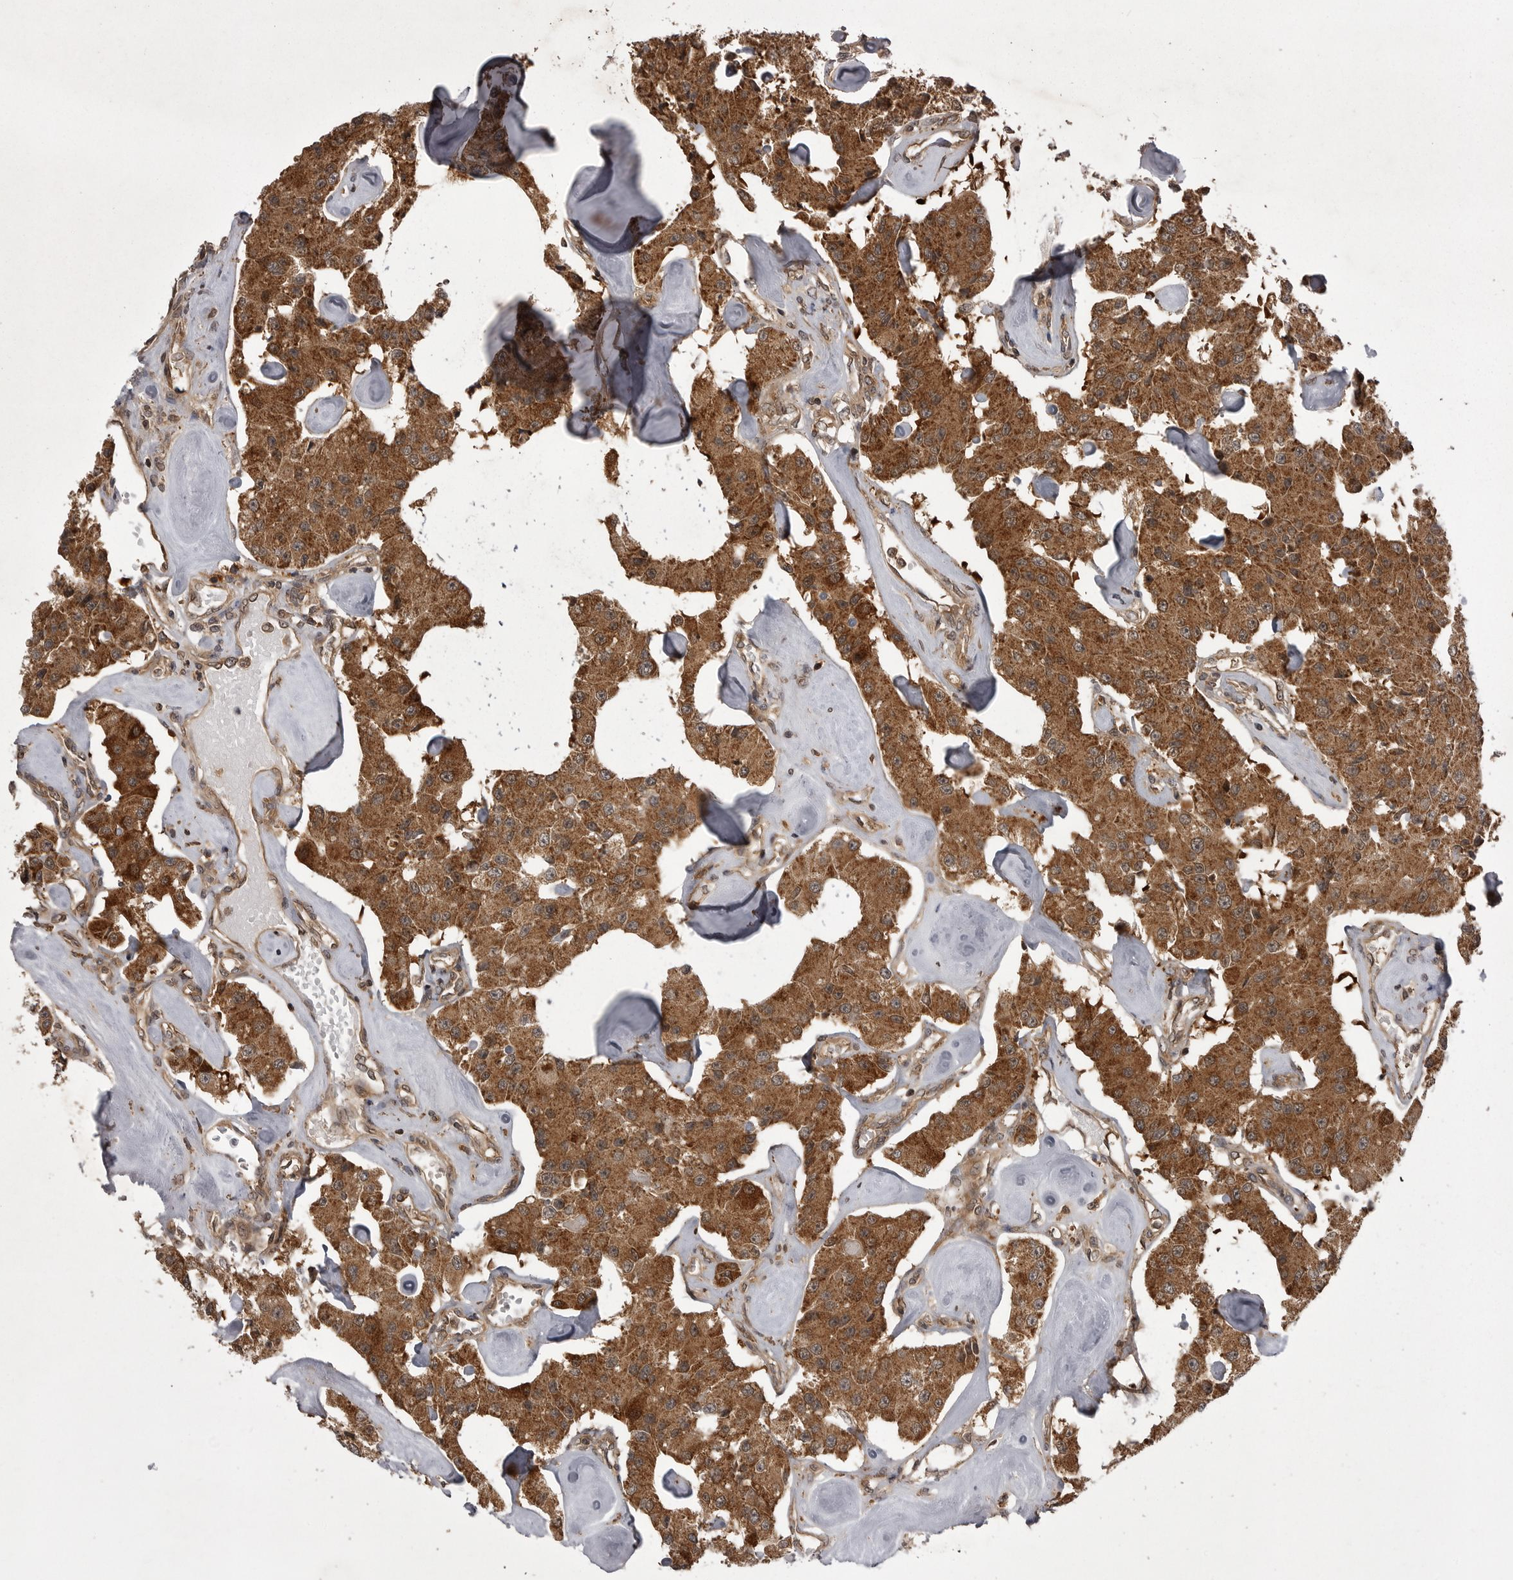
{"staining": {"intensity": "moderate", "quantity": ">75%", "location": "cytoplasmic/membranous"}, "tissue": "carcinoid", "cell_type": "Tumor cells", "image_type": "cancer", "snomed": [{"axis": "morphology", "description": "Carcinoid, malignant, NOS"}, {"axis": "topography", "description": "Pancreas"}], "caption": "Immunohistochemical staining of human carcinoid exhibits moderate cytoplasmic/membranous protein expression in approximately >75% of tumor cells.", "gene": "STK24", "patient": {"sex": "male", "age": 41}}